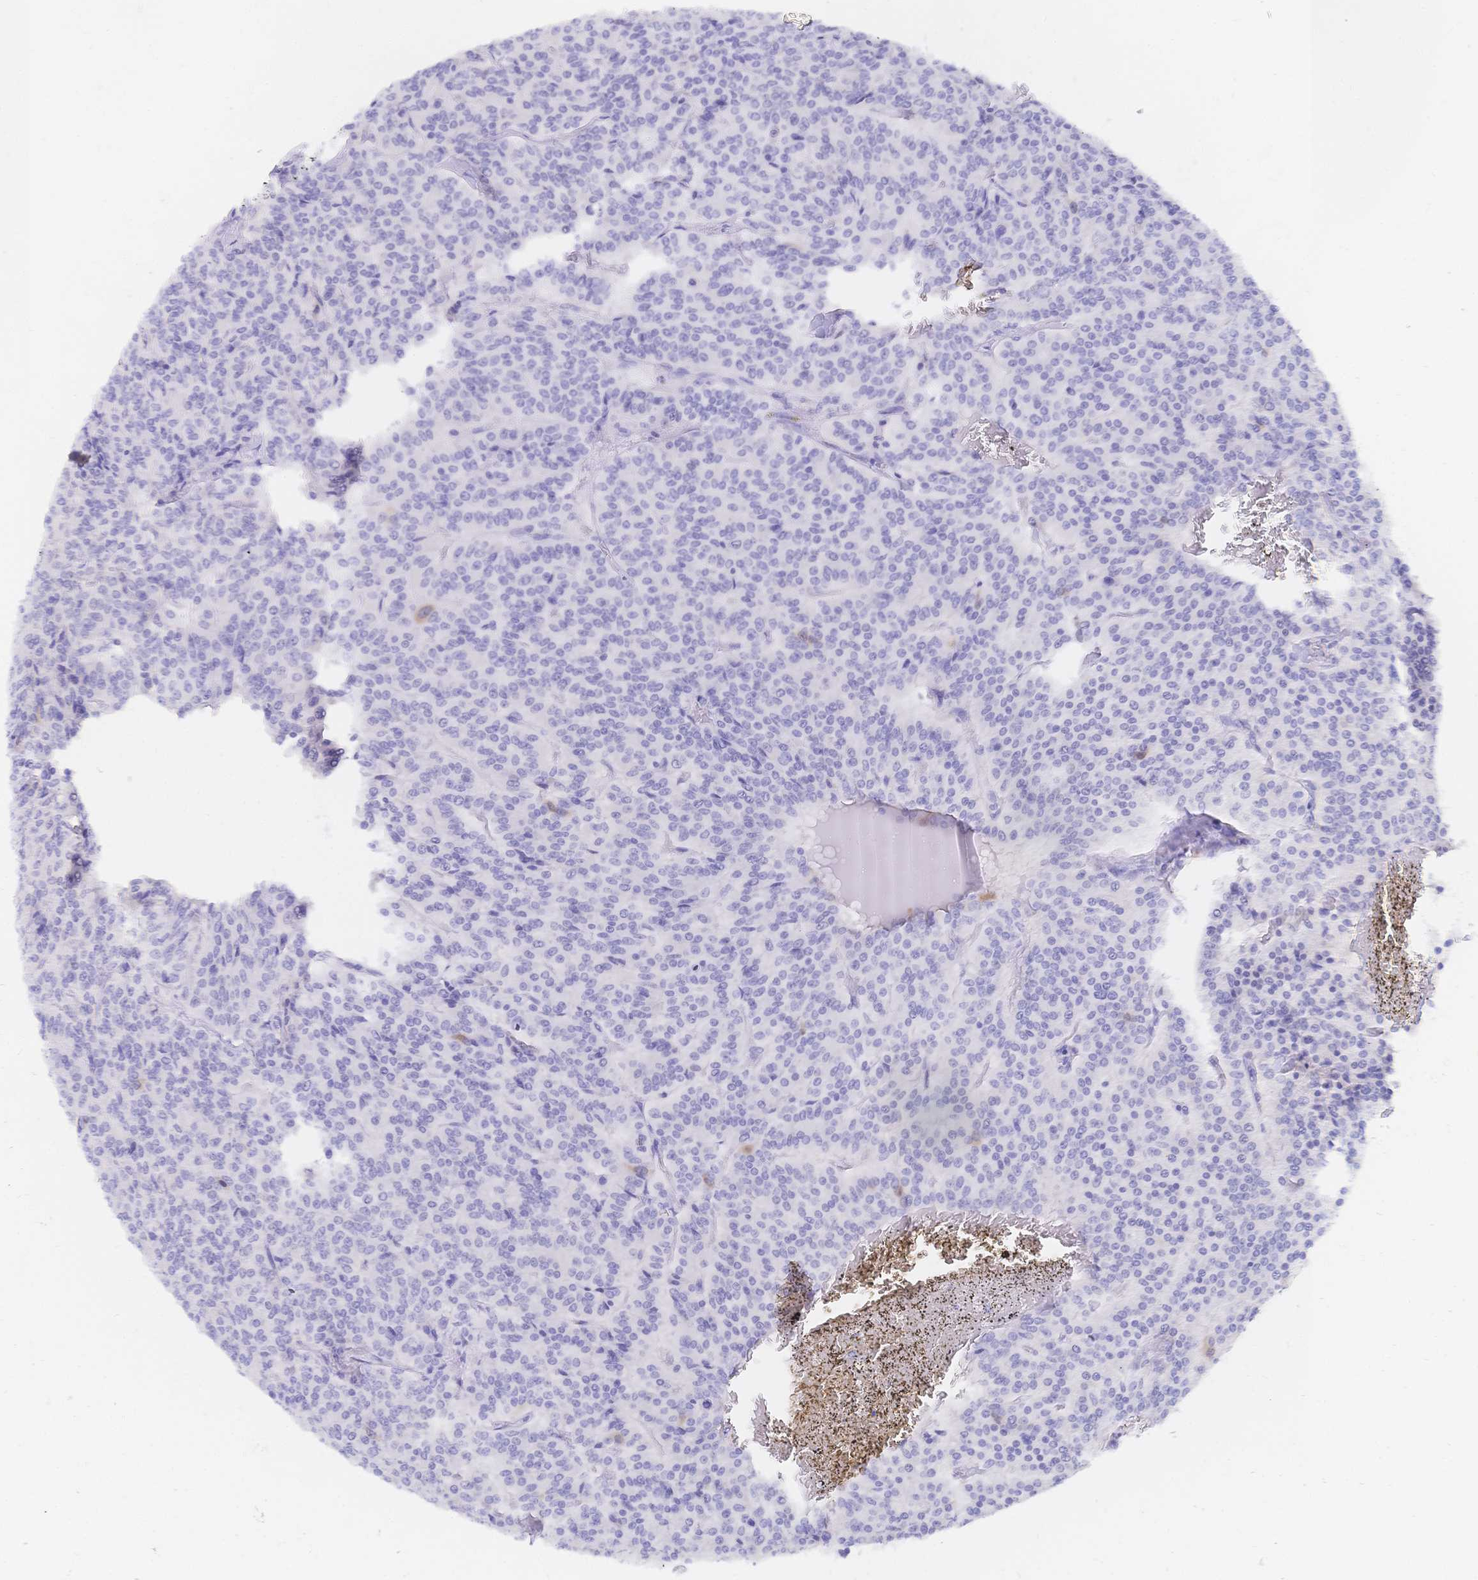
{"staining": {"intensity": "negative", "quantity": "none", "location": "none"}, "tissue": "carcinoid", "cell_type": "Tumor cells", "image_type": "cancer", "snomed": [{"axis": "morphology", "description": "Carcinoid, malignant, NOS"}, {"axis": "topography", "description": "Lung"}], "caption": "Tumor cells are negative for brown protein staining in carcinoid. Nuclei are stained in blue.", "gene": "RRM1", "patient": {"sex": "male", "age": 70}}